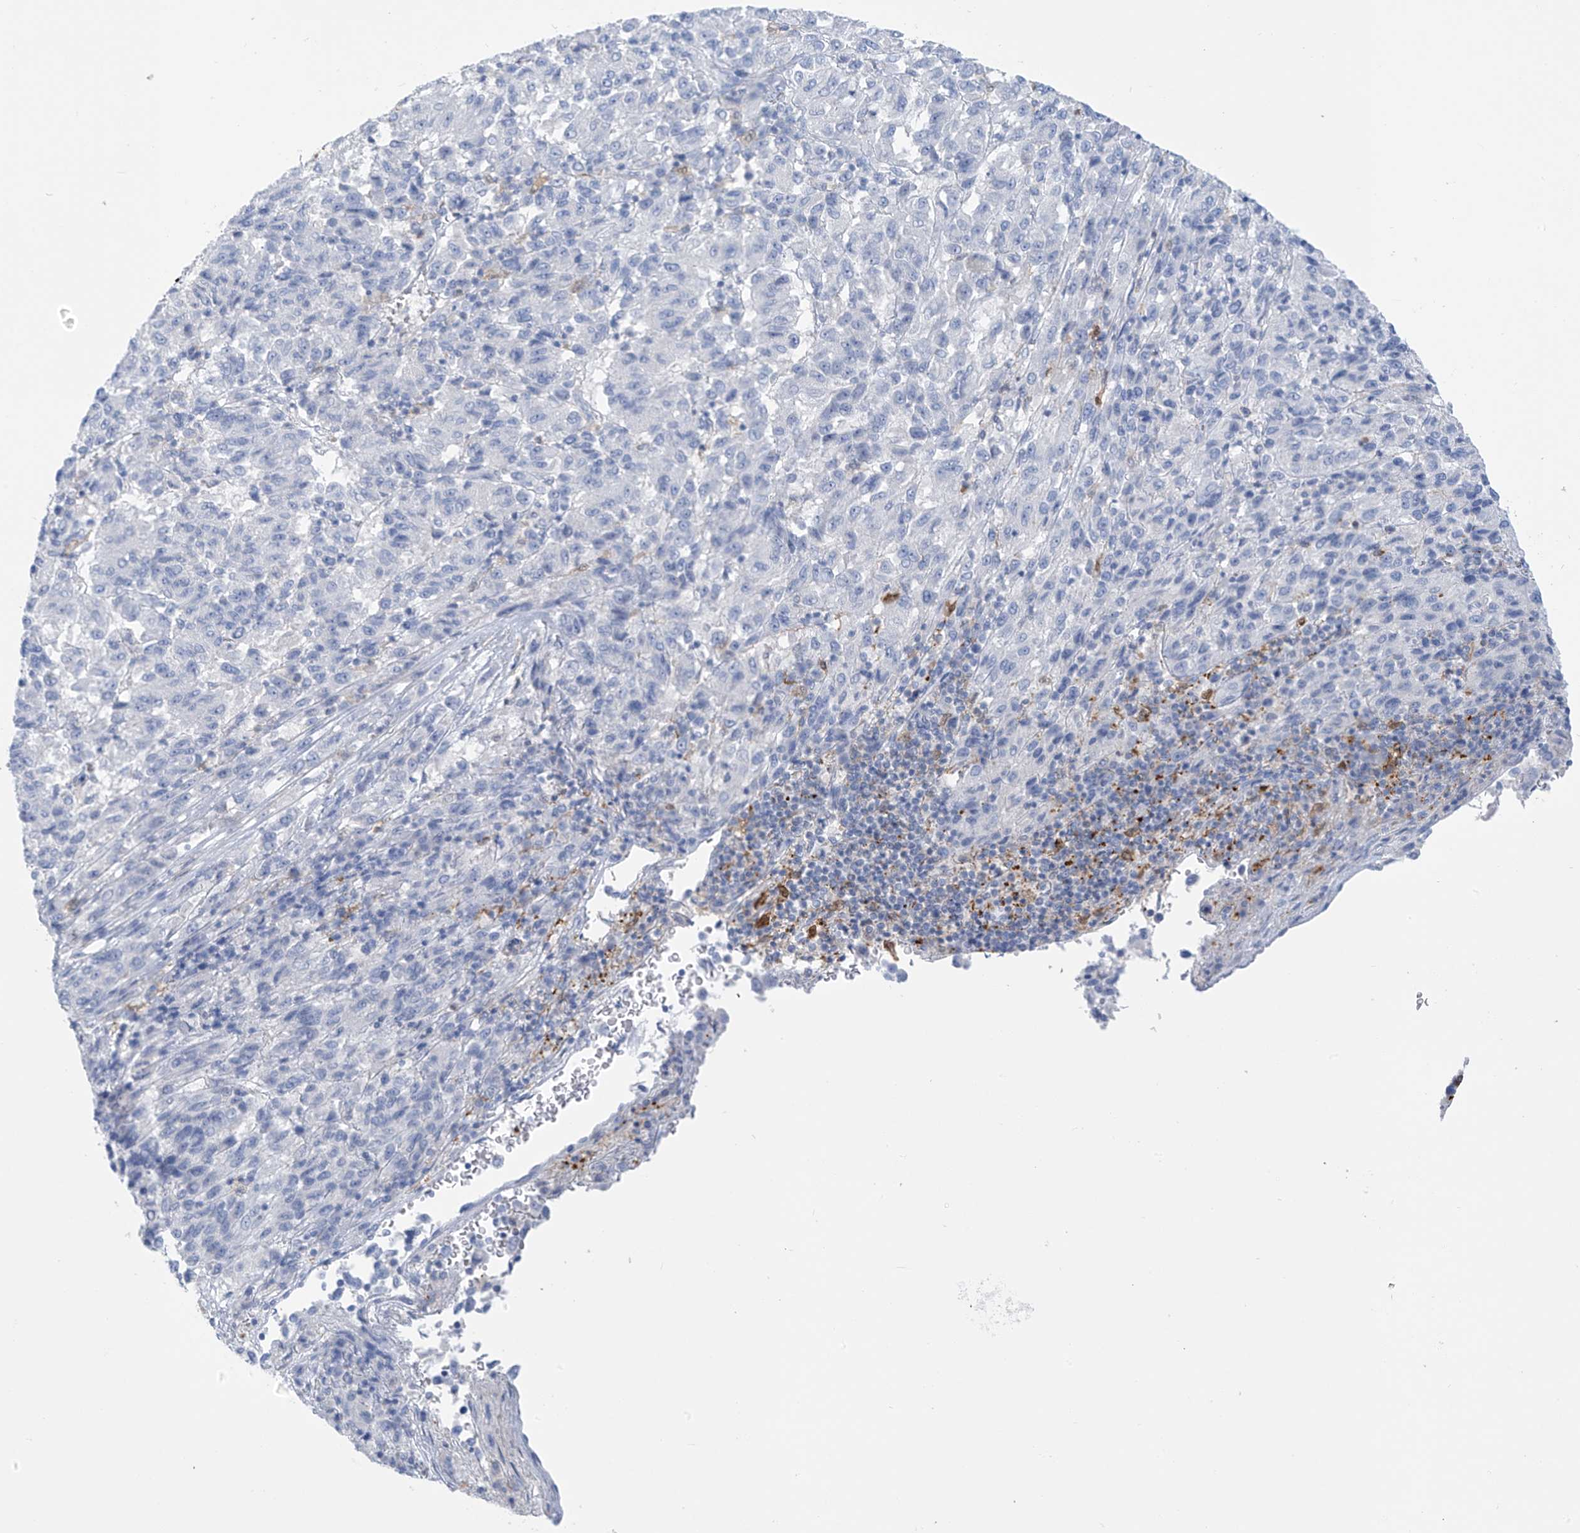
{"staining": {"intensity": "negative", "quantity": "none", "location": "none"}, "tissue": "melanoma", "cell_type": "Tumor cells", "image_type": "cancer", "snomed": [{"axis": "morphology", "description": "Malignant melanoma, Metastatic site"}, {"axis": "topography", "description": "Lung"}], "caption": "Tumor cells show no significant staining in malignant melanoma (metastatic site).", "gene": "TRMT2B", "patient": {"sex": "male", "age": 64}}